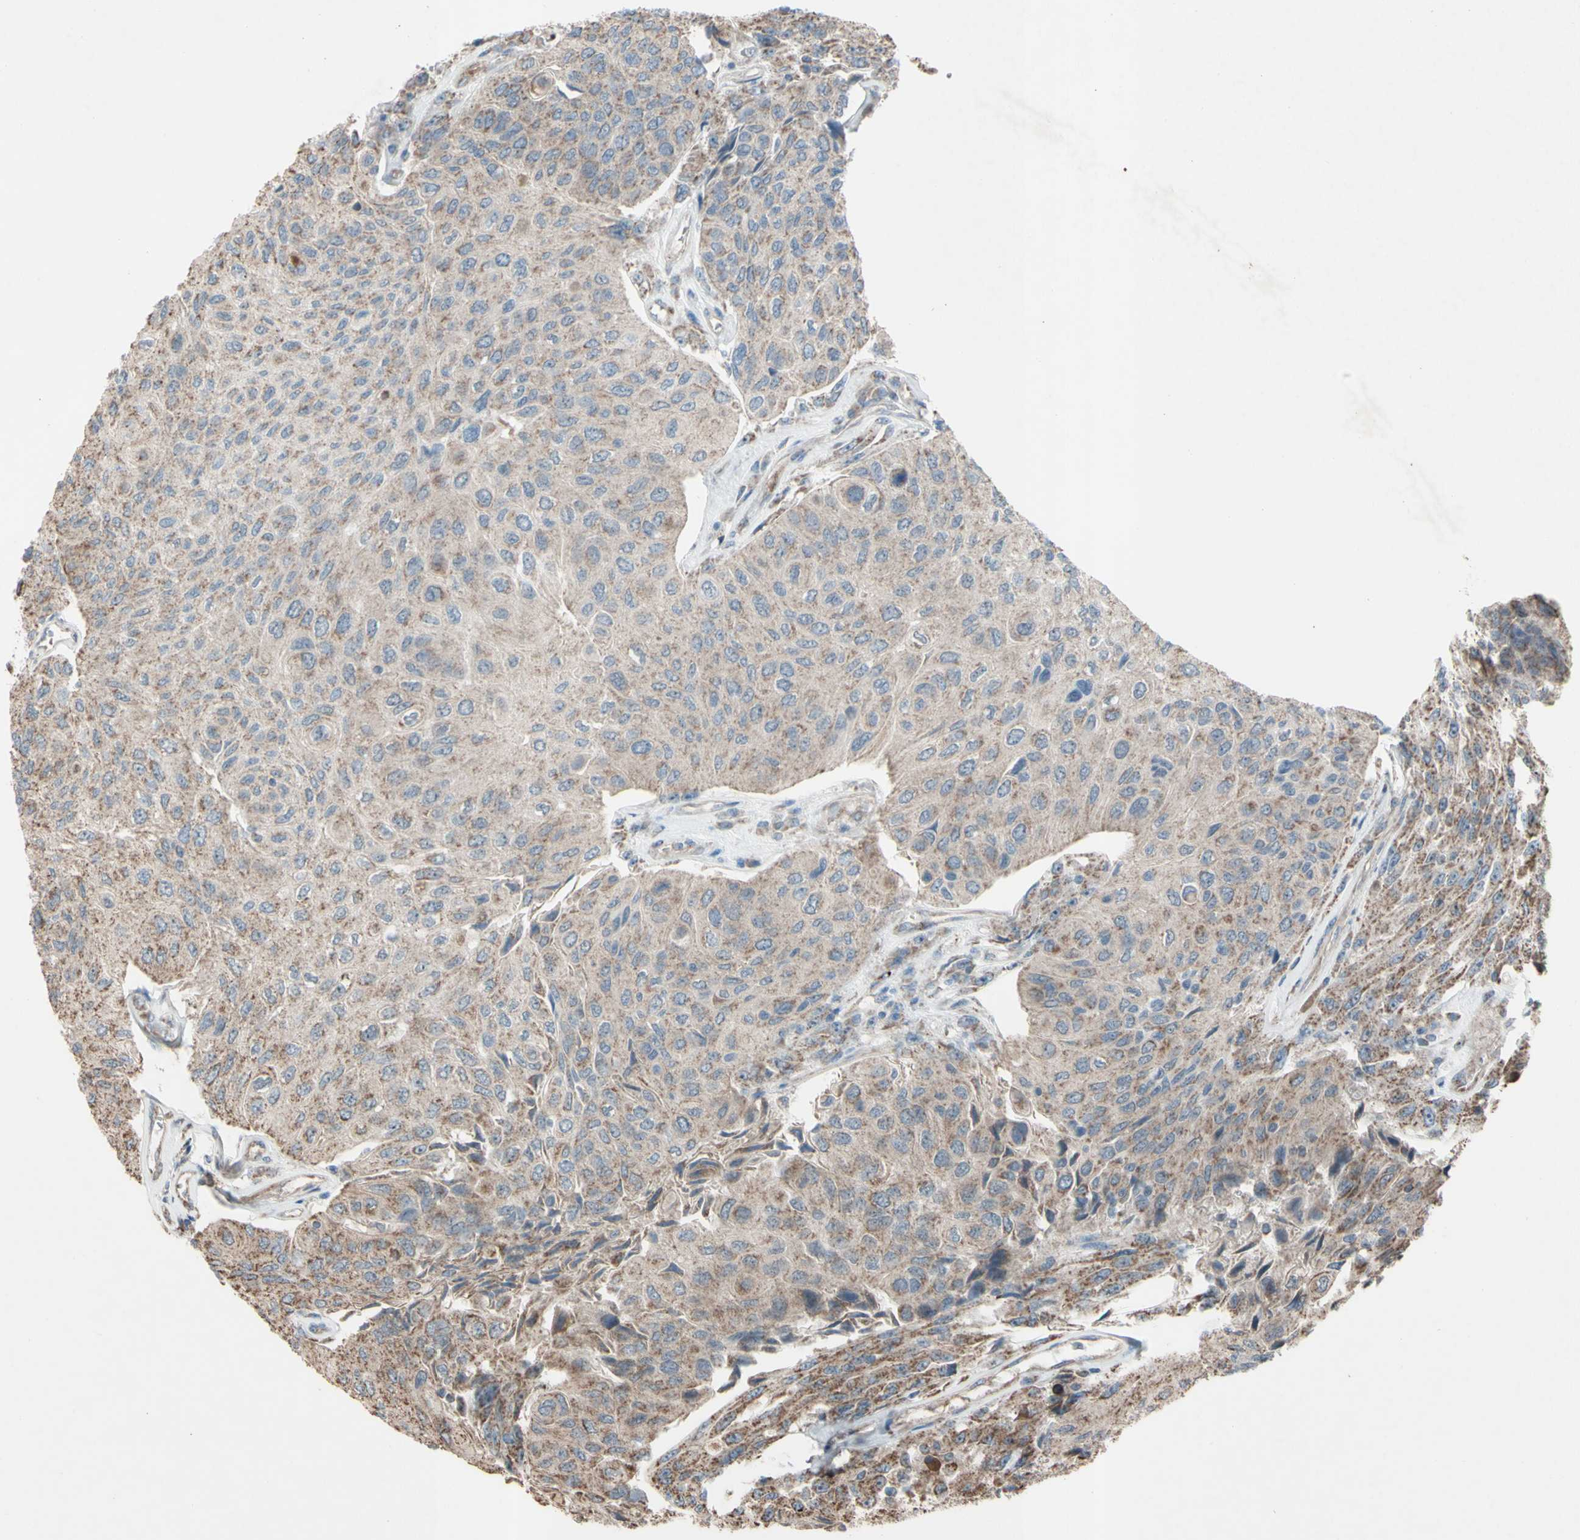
{"staining": {"intensity": "moderate", "quantity": "25%-75%", "location": "cytoplasmic/membranous"}, "tissue": "urothelial cancer", "cell_type": "Tumor cells", "image_type": "cancer", "snomed": [{"axis": "morphology", "description": "Urothelial carcinoma, High grade"}, {"axis": "topography", "description": "Urinary bladder"}], "caption": "Brown immunohistochemical staining in human urothelial cancer shows moderate cytoplasmic/membranous positivity in approximately 25%-75% of tumor cells.", "gene": "ACOT8", "patient": {"sex": "male", "age": 66}}